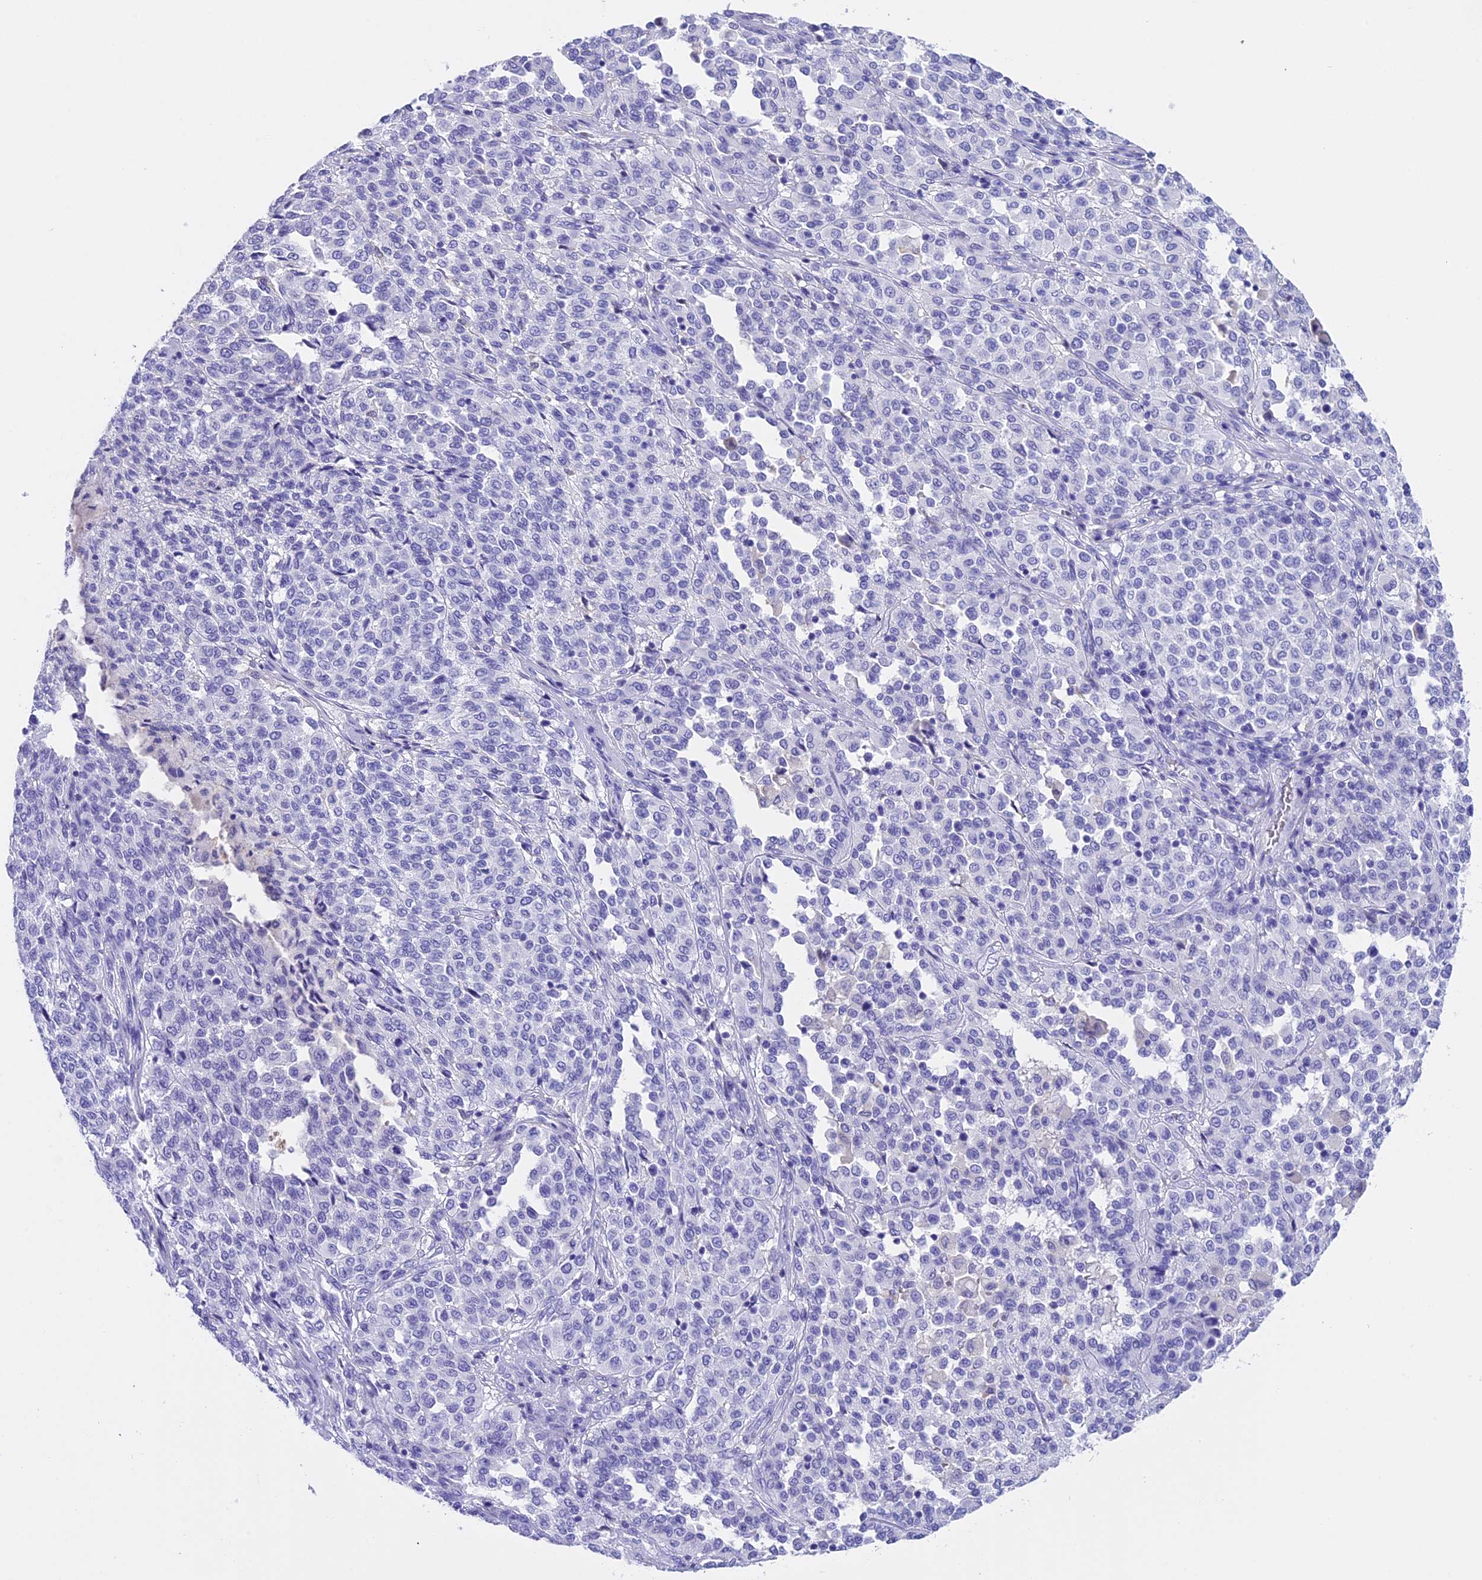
{"staining": {"intensity": "negative", "quantity": "none", "location": "none"}, "tissue": "melanoma", "cell_type": "Tumor cells", "image_type": "cancer", "snomed": [{"axis": "morphology", "description": "Malignant melanoma, Metastatic site"}, {"axis": "topography", "description": "Pancreas"}], "caption": "DAB immunohistochemical staining of melanoma reveals no significant expression in tumor cells.", "gene": "CLC", "patient": {"sex": "female", "age": 30}}